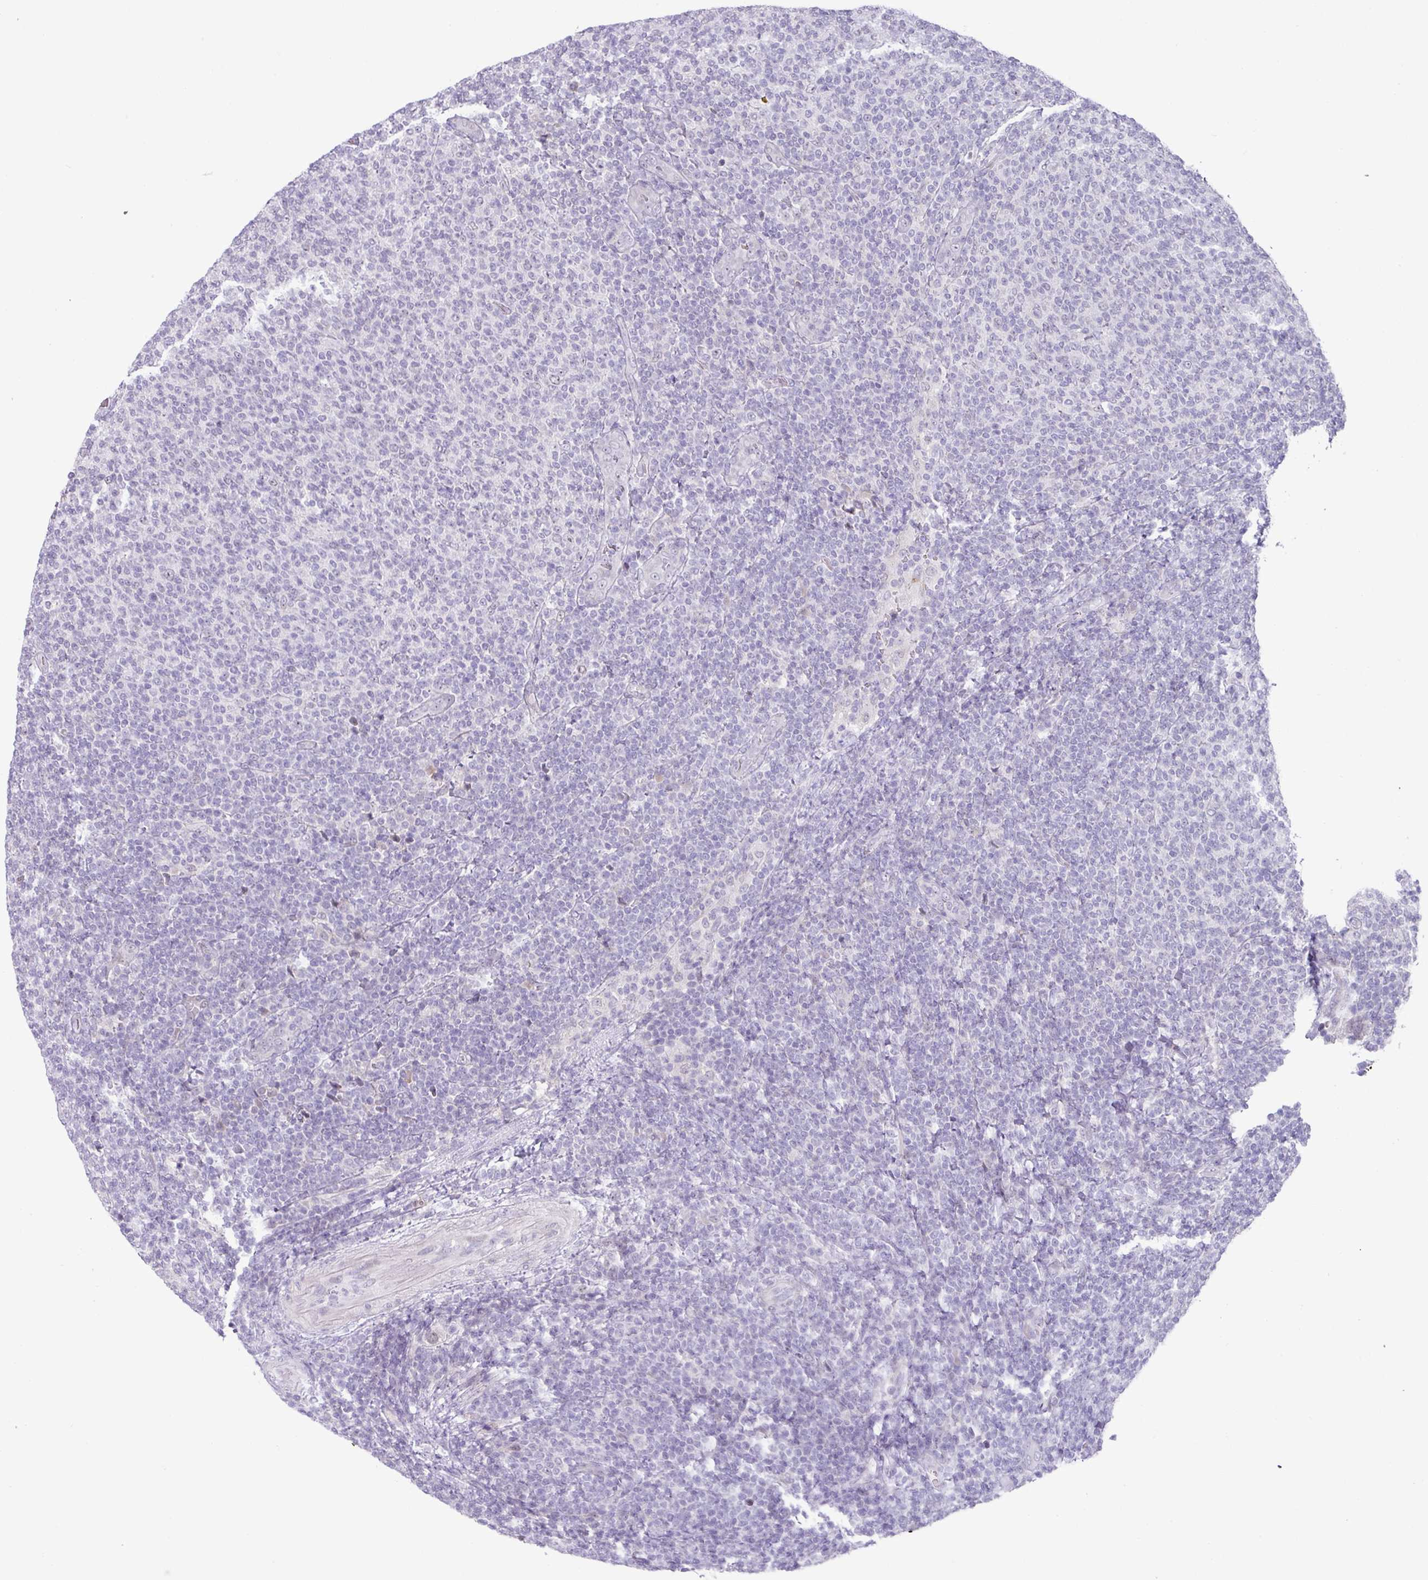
{"staining": {"intensity": "negative", "quantity": "none", "location": "none"}, "tissue": "lymphoma", "cell_type": "Tumor cells", "image_type": "cancer", "snomed": [{"axis": "morphology", "description": "Malignant lymphoma, non-Hodgkin's type, Low grade"}, {"axis": "topography", "description": "Lymph node"}], "caption": "An immunohistochemistry (IHC) image of low-grade malignant lymphoma, non-Hodgkin's type is shown. There is no staining in tumor cells of low-grade malignant lymphoma, non-Hodgkin's type.", "gene": "PARP2", "patient": {"sex": "male", "age": 66}}